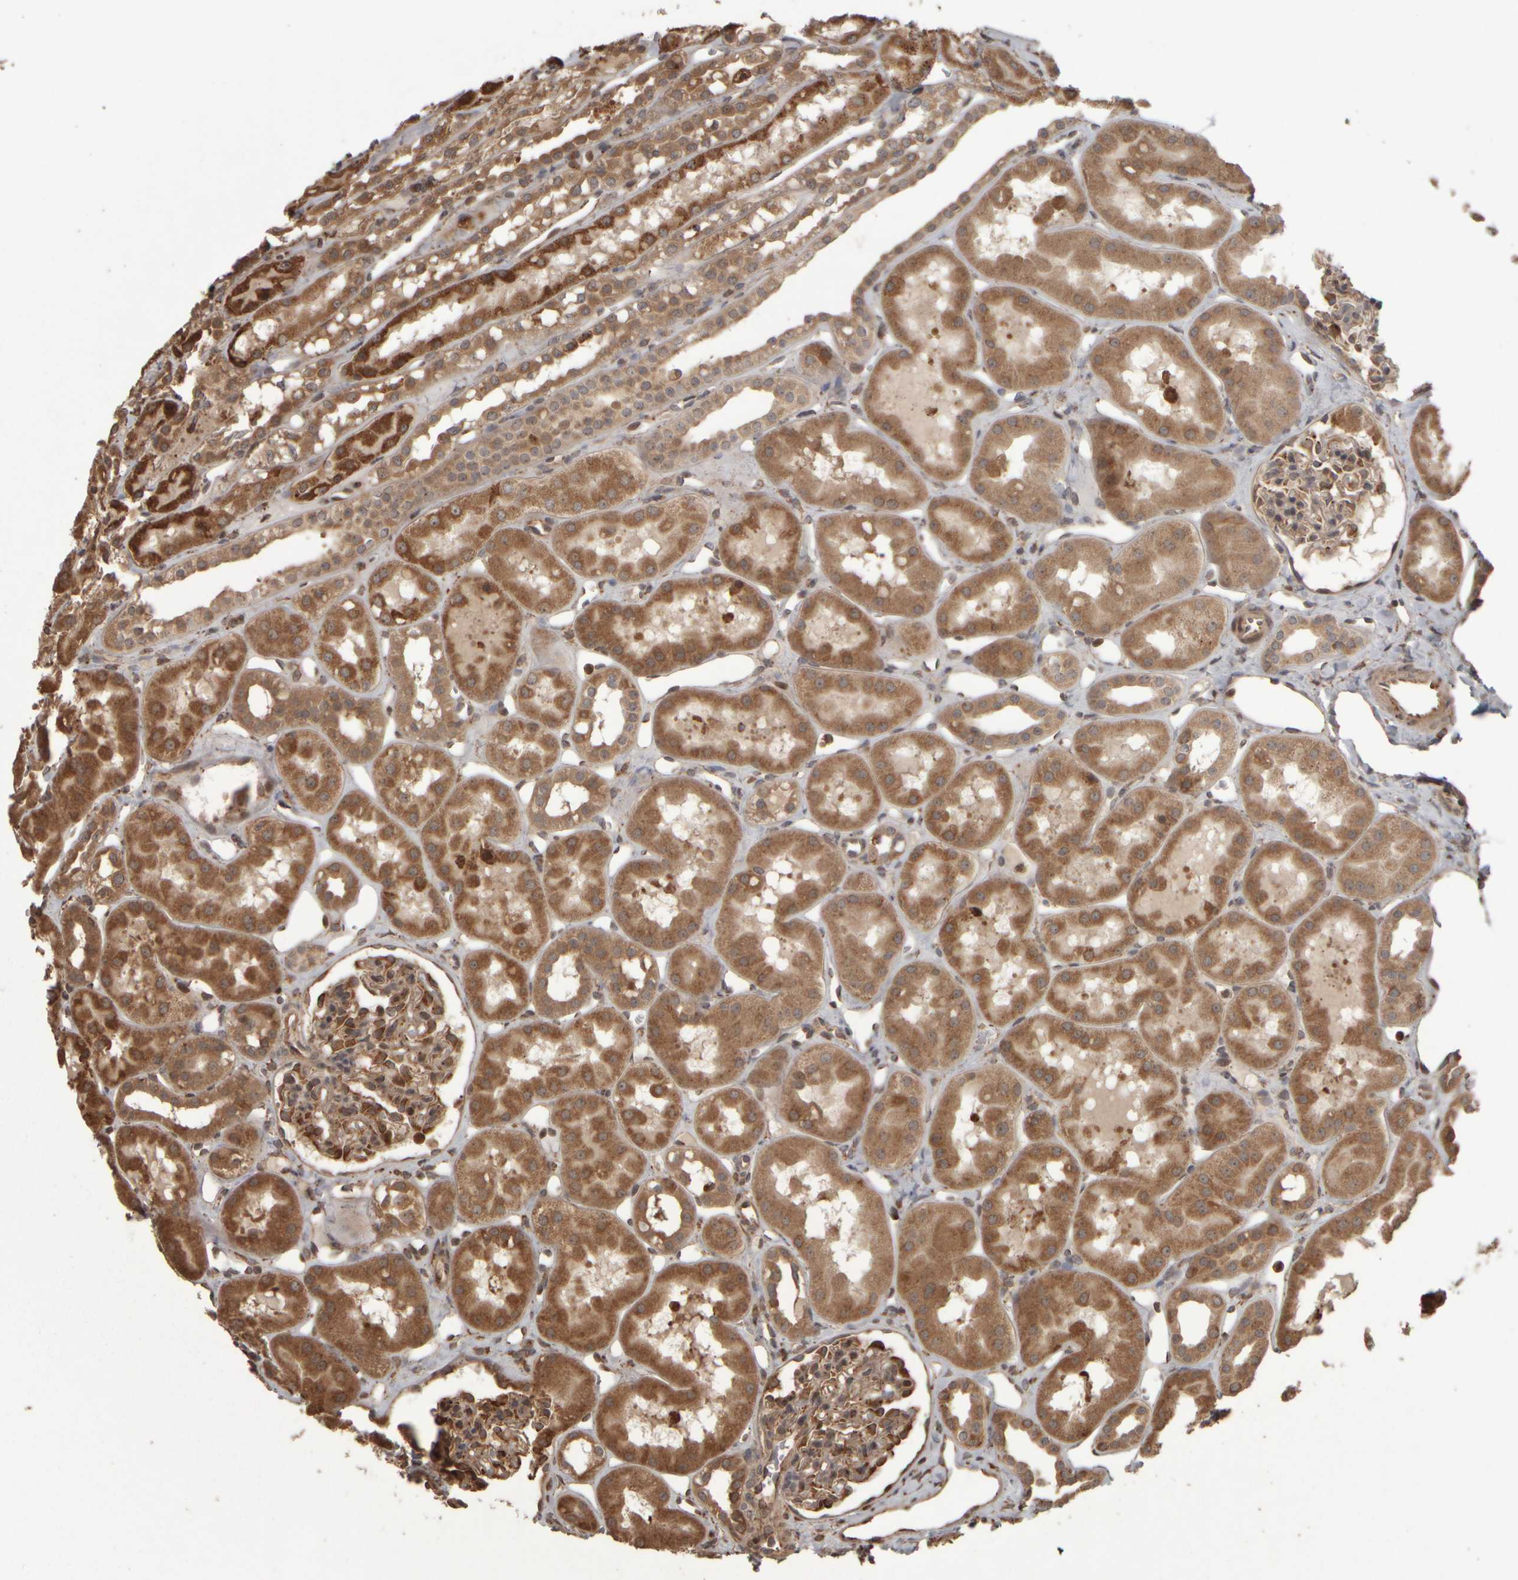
{"staining": {"intensity": "moderate", "quantity": ">75%", "location": "cytoplasmic/membranous"}, "tissue": "kidney", "cell_type": "Cells in glomeruli", "image_type": "normal", "snomed": [{"axis": "morphology", "description": "Normal tissue, NOS"}, {"axis": "topography", "description": "Kidney"}], "caption": "Moderate cytoplasmic/membranous positivity for a protein is present in approximately >75% of cells in glomeruli of normal kidney using immunohistochemistry (IHC).", "gene": "AGBL3", "patient": {"sex": "male", "age": 16}}